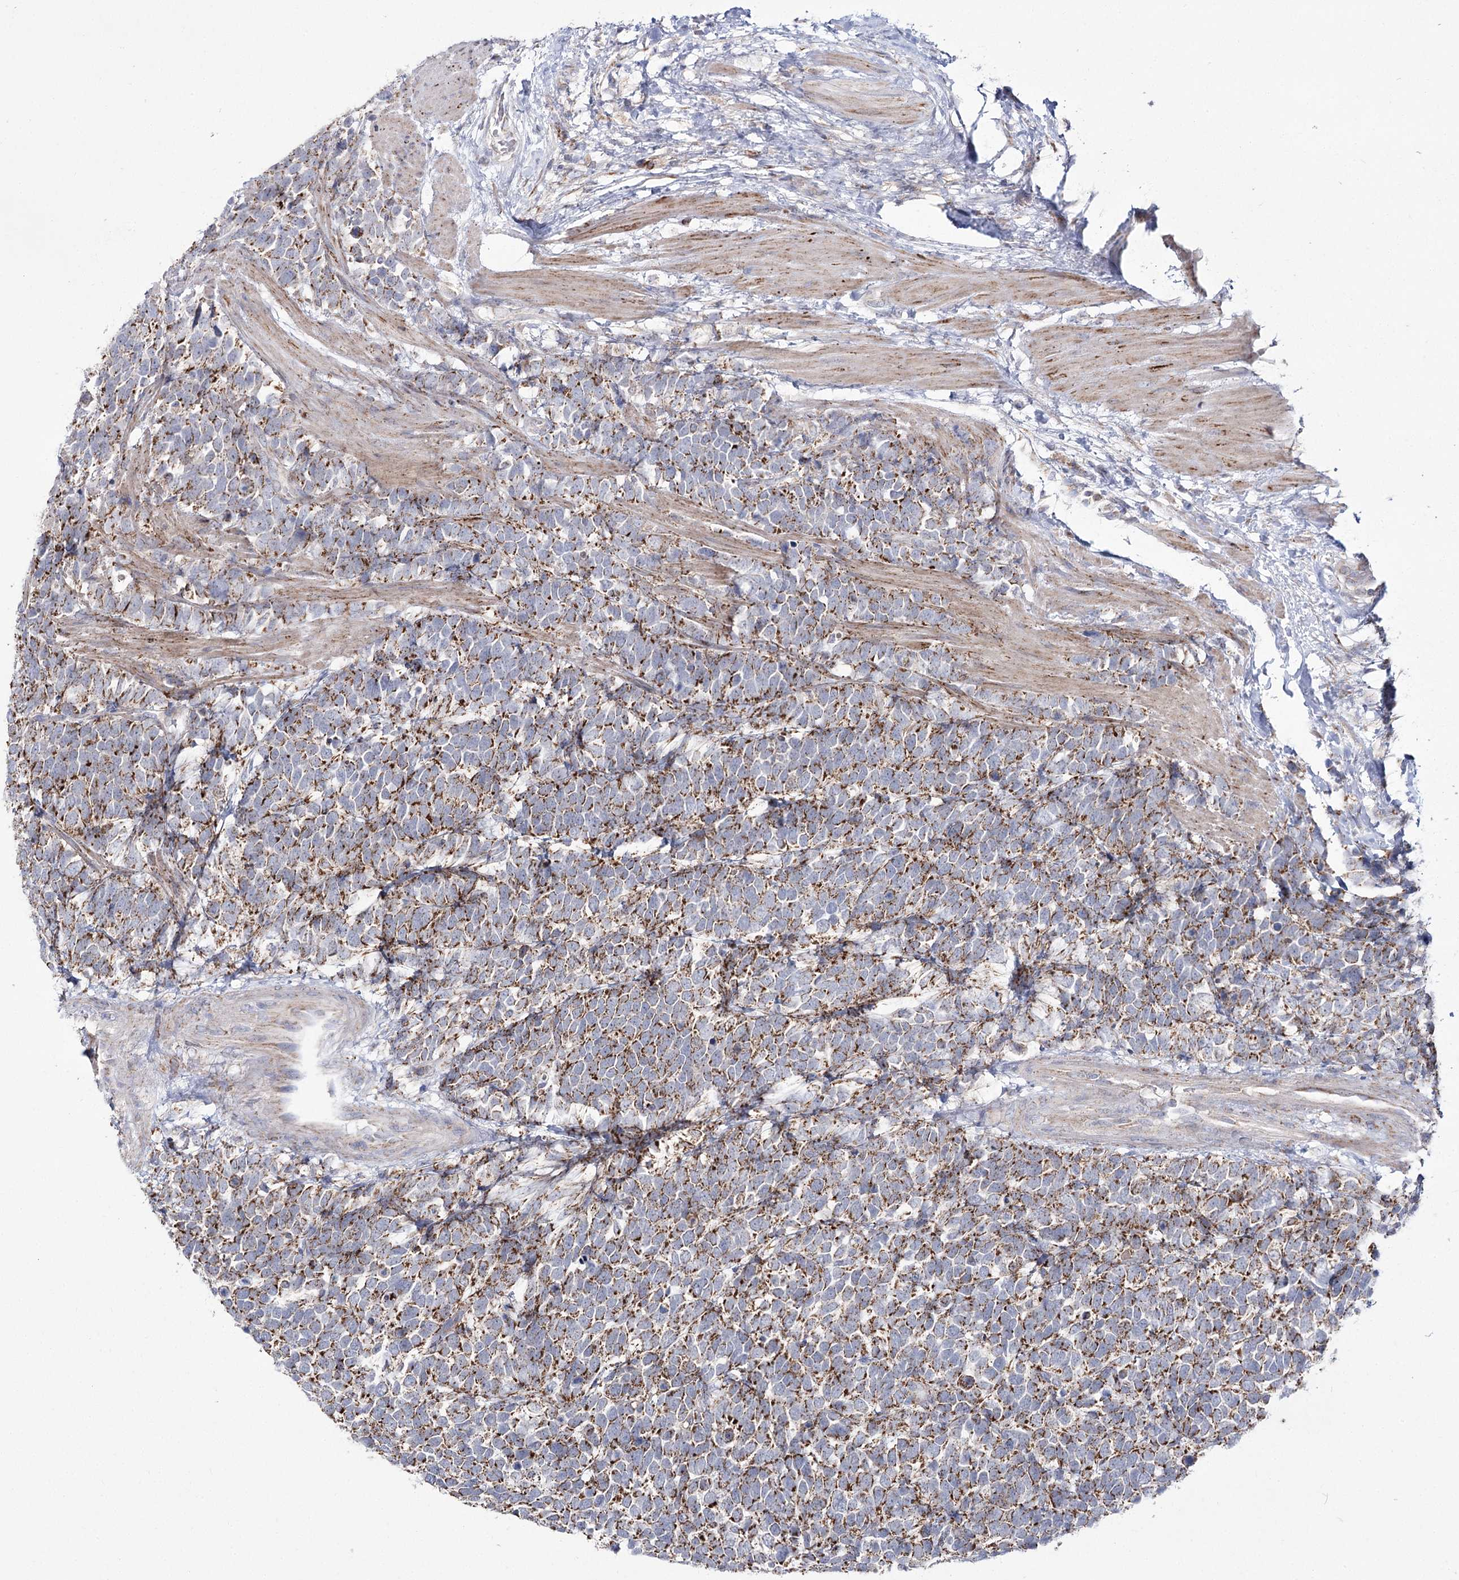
{"staining": {"intensity": "moderate", "quantity": ">75%", "location": "cytoplasmic/membranous"}, "tissue": "urothelial cancer", "cell_type": "Tumor cells", "image_type": "cancer", "snomed": [{"axis": "morphology", "description": "Urothelial carcinoma, High grade"}, {"axis": "topography", "description": "Urinary bladder"}], "caption": "This photomicrograph shows IHC staining of high-grade urothelial carcinoma, with medium moderate cytoplasmic/membranous expression in approximately >75% of tumor cells.", "gene": "NADK2", "patient": {"sex": "female", "age": 82}}